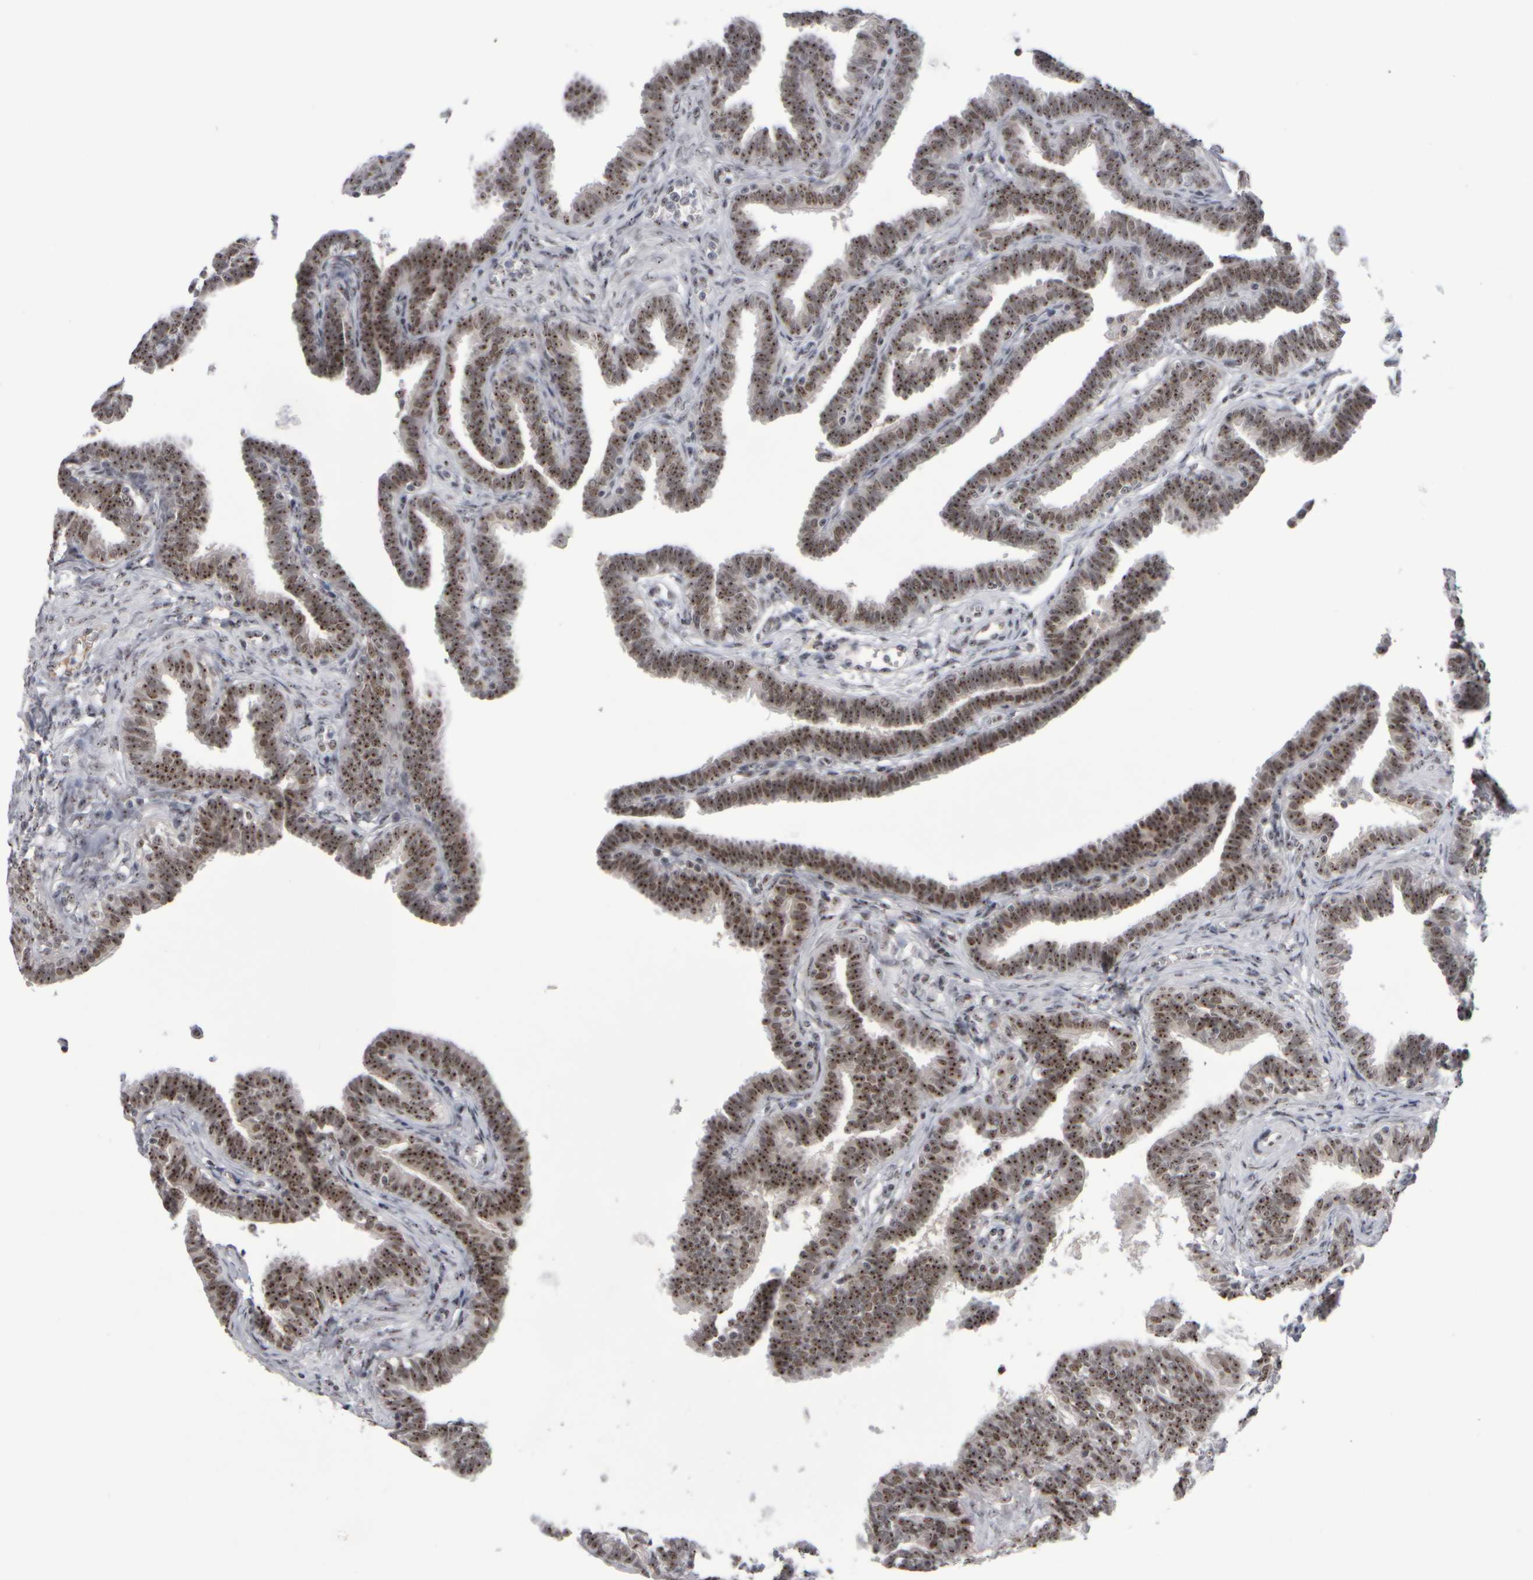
{"staining": {"intensity": "moderate", "quantity": ">75%", "location": "nuclear"}, "tissue": "fallopian tube", "cell_type": "Glandular cells", "image_type": "normal", "snomed": [{"axis": "morphology", "description": "Normal tissue, NOS"}, {"axis": "topography", "description": "Fallopian tube"}, {"axis": "topography", "description": "Ovary"}], "caption": "A brown stain highlights moderate nuclear staining of a protein in glandular cells of benign human fallopian tube. (DAB (3,3'-diaminobenzidine) = brown stain, brightfield microscopy at high magnification).", "gene": "SURF6", "patient": {"sex": "female", "age": 23}}